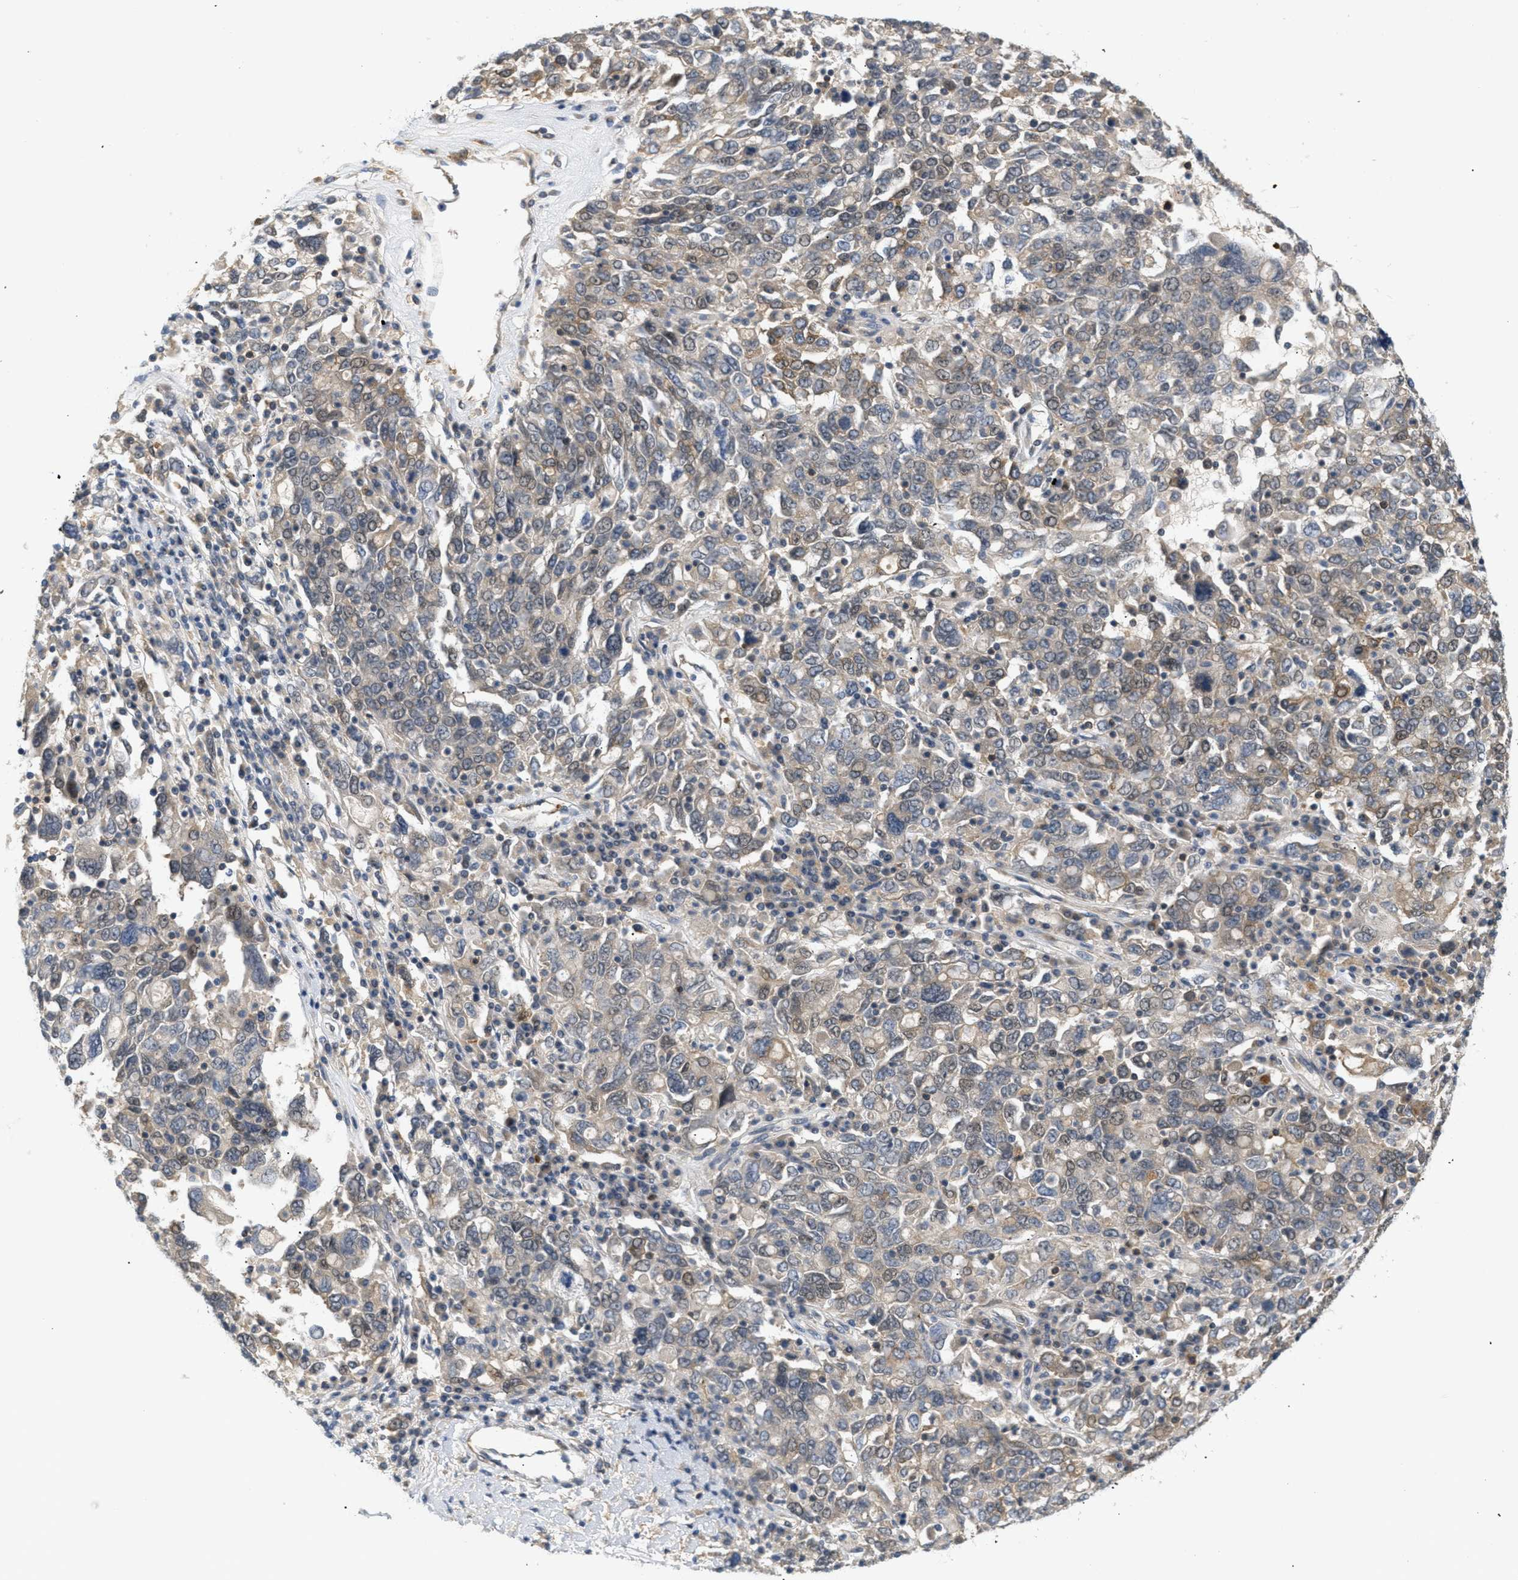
{"staining": {"intensity": "weak", "quantity": "25%-75%", "location": "cytoplasmic/membranous"}, "tissue": "ovarian cancer", "cell_type": "Tumor cells", "image_type": "cancer", "snomed": [{"axis": "morphology", "description": "Carcinoma, endometroid"}, {"axis": "topography", "description": "Ovary"}], "caption": "Immunohistochemistry (IHC) histopathology image of neoplastic tissue: ovarian cancer (endometroid carcinoma) stained using immunohistochemistry reveals low levels of weak protein expression localized specifically in the cytoplasmic/membranous of tumor cells, appearing as a cytoplasmic/membranous brown color.", "gene": "CORO2B", "patient": {"sex": "female", "age": 62}}